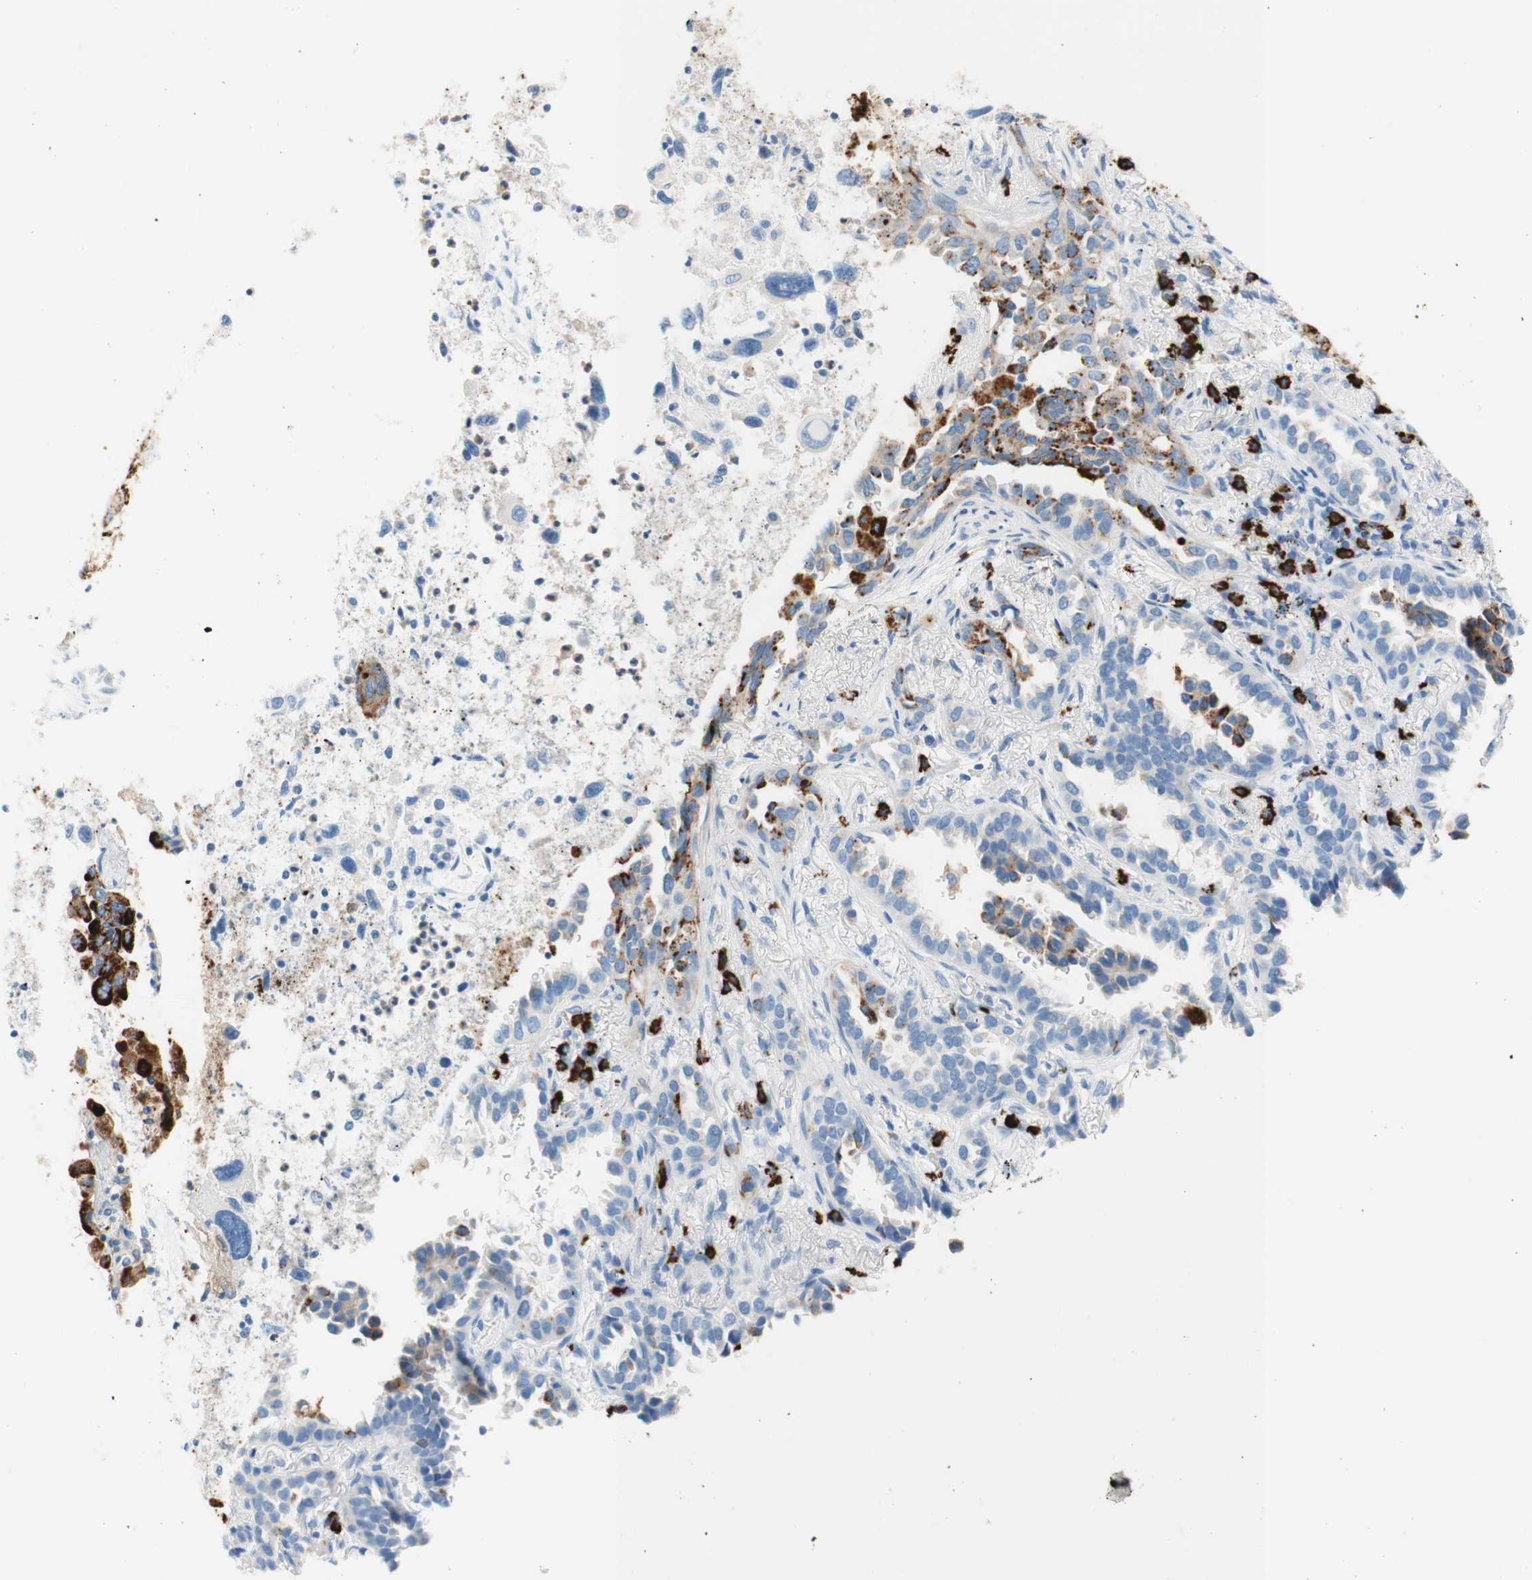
{"staining": {"intensity": "moderate", "quantity": "<25%", "location": "cytoplasmic/membranous"}, "tissue": "lung cancer", "cell_type": "Tumor cells", "image_type": "cancer", "snomed": [{"axis": "morphology", "description": "Normal tissue, NOS"}, {"axis": "morphology", "description": "Adenocarcinoma, NOS"}, {"axis": "topography", "description": "Lung"}], "caption": "Human lung cancer stained with a brown dye demonstrates moderate cytoplasmic/membranous positive staining in about <25% of tumor cells.", "gene": "CEACAM1", "patient": {"sex": "male", "age": 59}}